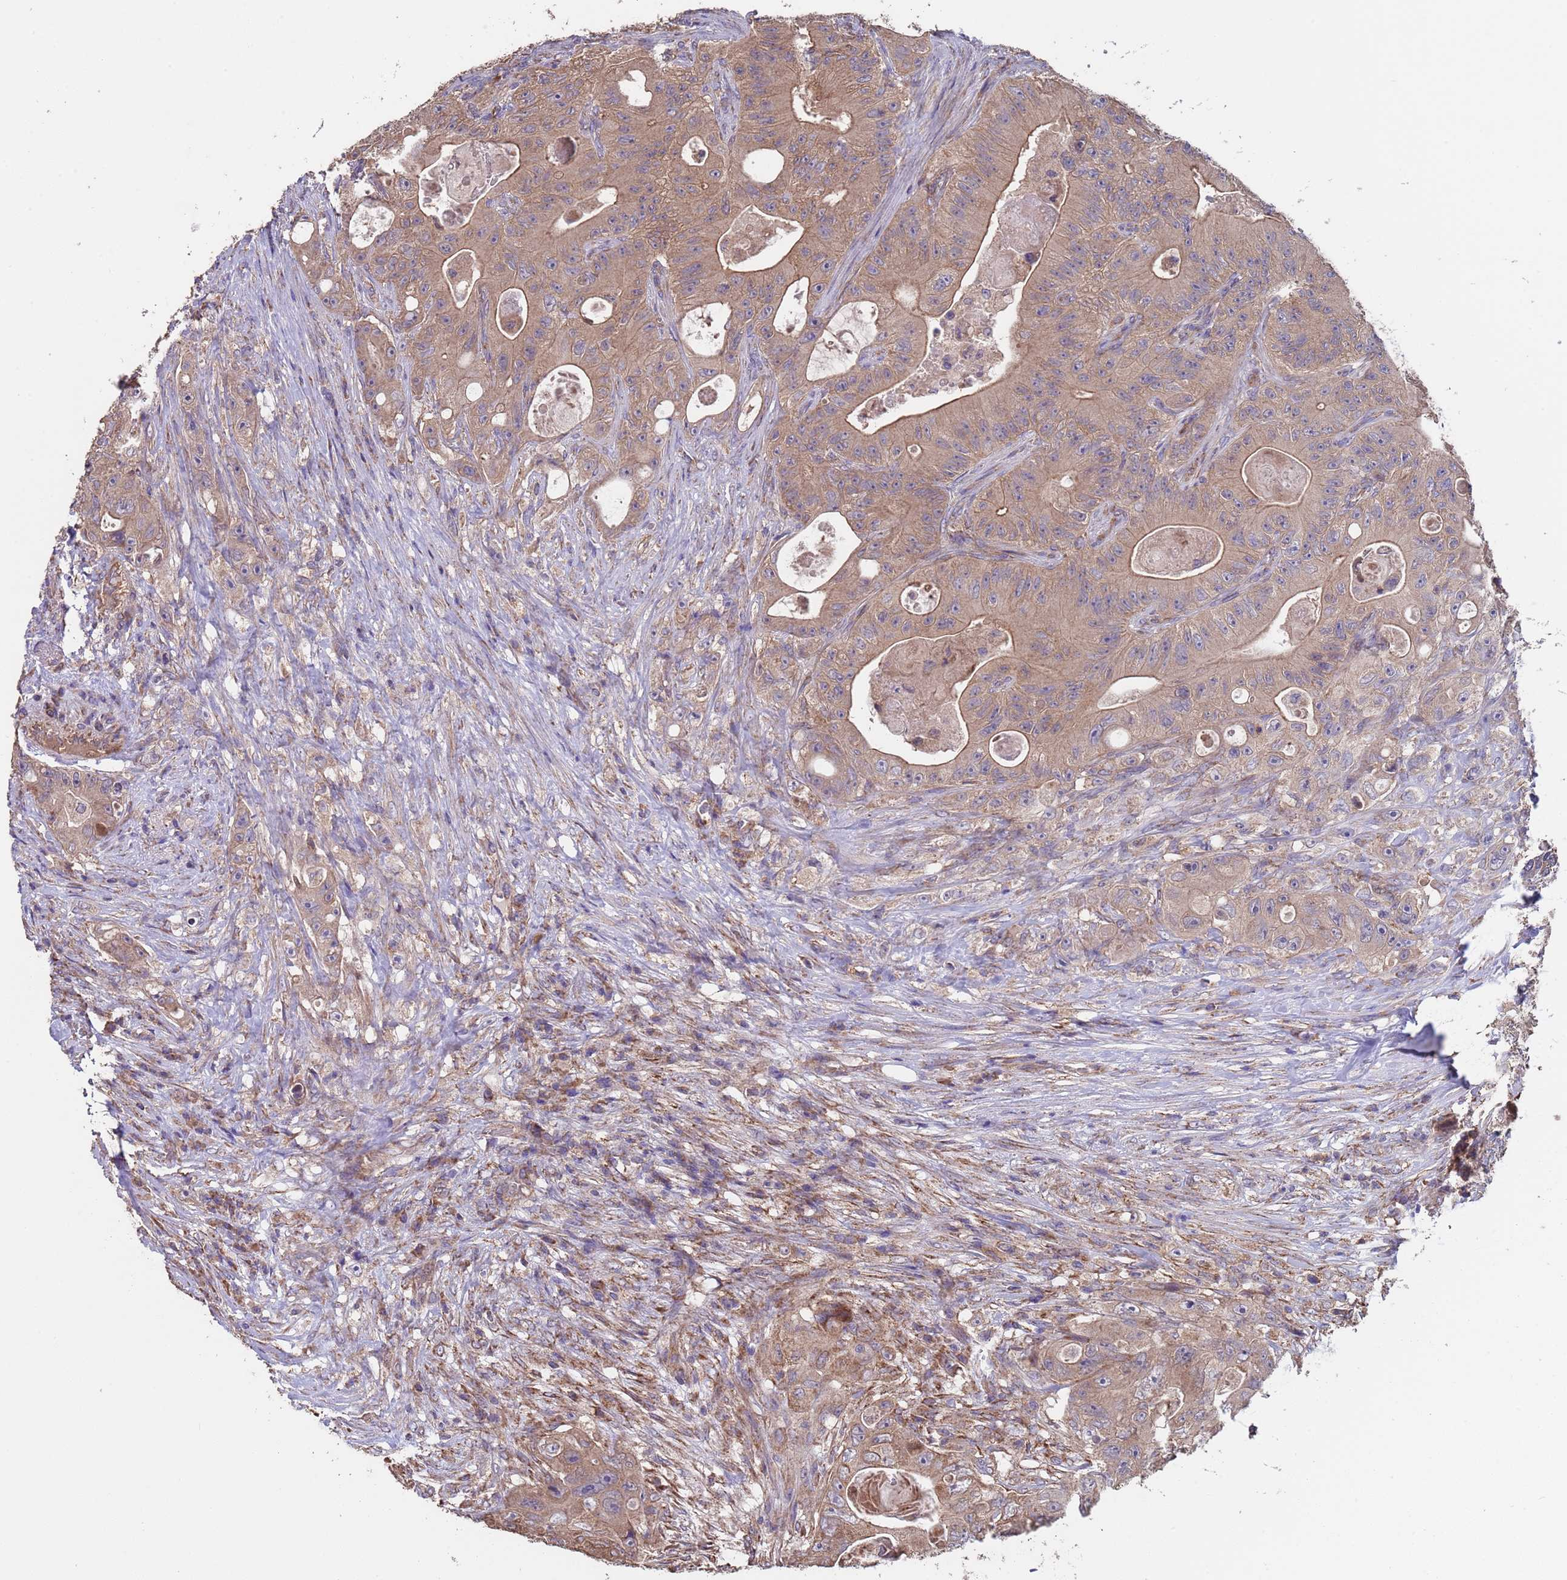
{"staining": {"intensity": "weak", "quantity": ">75%", "location": "cytoplasmic/membranous"}, "tissue": "colorectal cancer", "cell_type": "Tumor cells", "image_type": "cancer", "snomed": [{"axis": "morphology", "description": "Adenocarcinoma, NOS"}, {"axis": "topography", "description": "Colon"}], "caption": "Weak cytoplasmic/membranous protein expression is seen in approximately >75% of tumor cells in colorectal cancer. (DAB (3,3'-diaminobenzidine) = brown stain, brightfield microscopy at high magnification).", "gene": "EEF1AKMT1", "patient": {"sex": "female", "age": 46}}